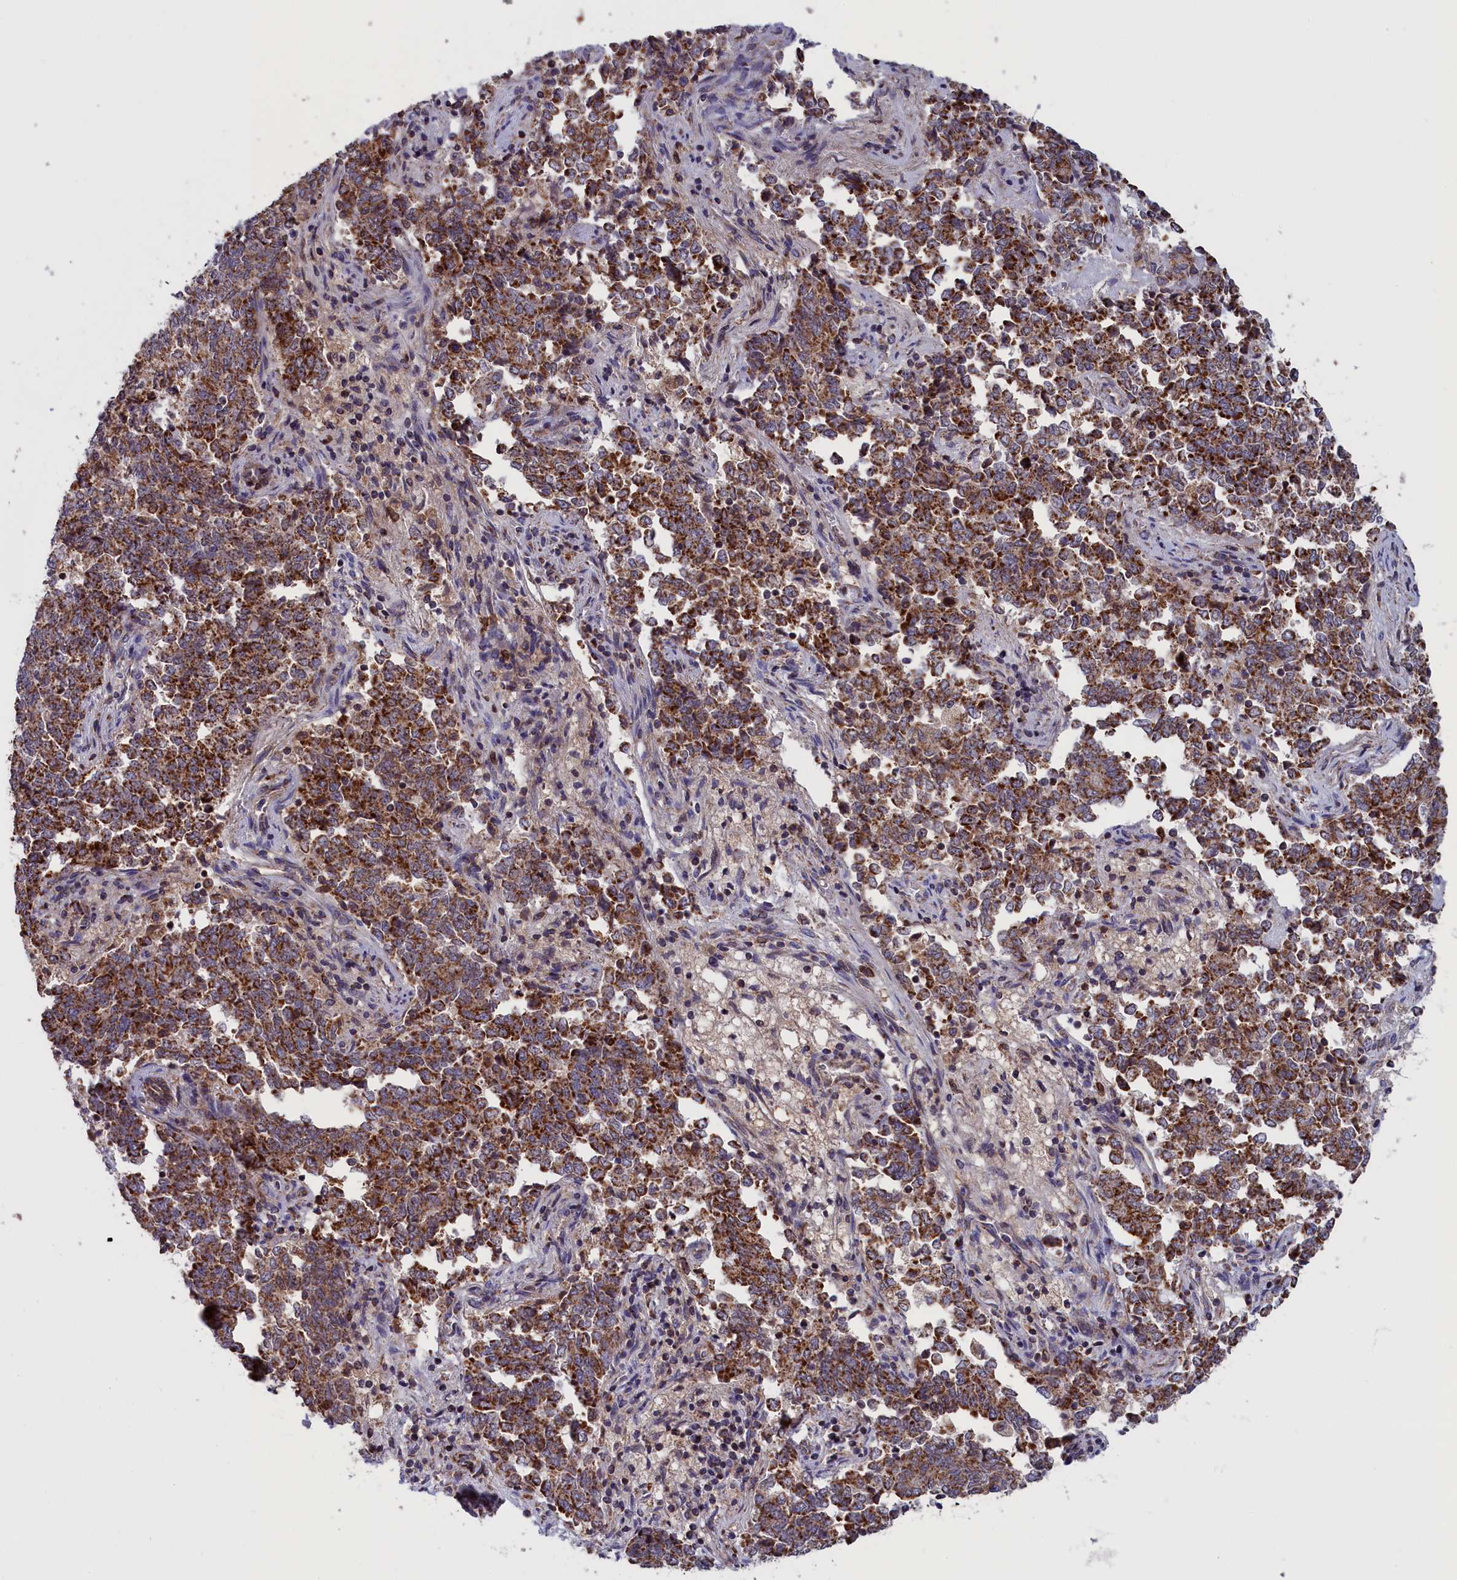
{"staining": {"intensity": "strong", "quantity": ">75%", "location": "cytoplasmic/membranous"}, "tissue": "endometrial cancer", "cell_type": "Tumor cells", "image_type": "cancer", "snomed": [{"axis": "morphology", "description": "Adenocarcinoma, NOS"}, {"axis": "topography", "description": "Endometrium"}], "caption": "Protein expression analysis of endometrial adenocarcinoma demonstrates strong cytoplasmic/membranous staining in approximately >75% of tumor cells.", "gene": "TIMM44", "patient": {"sex": "female", "age": 80}}